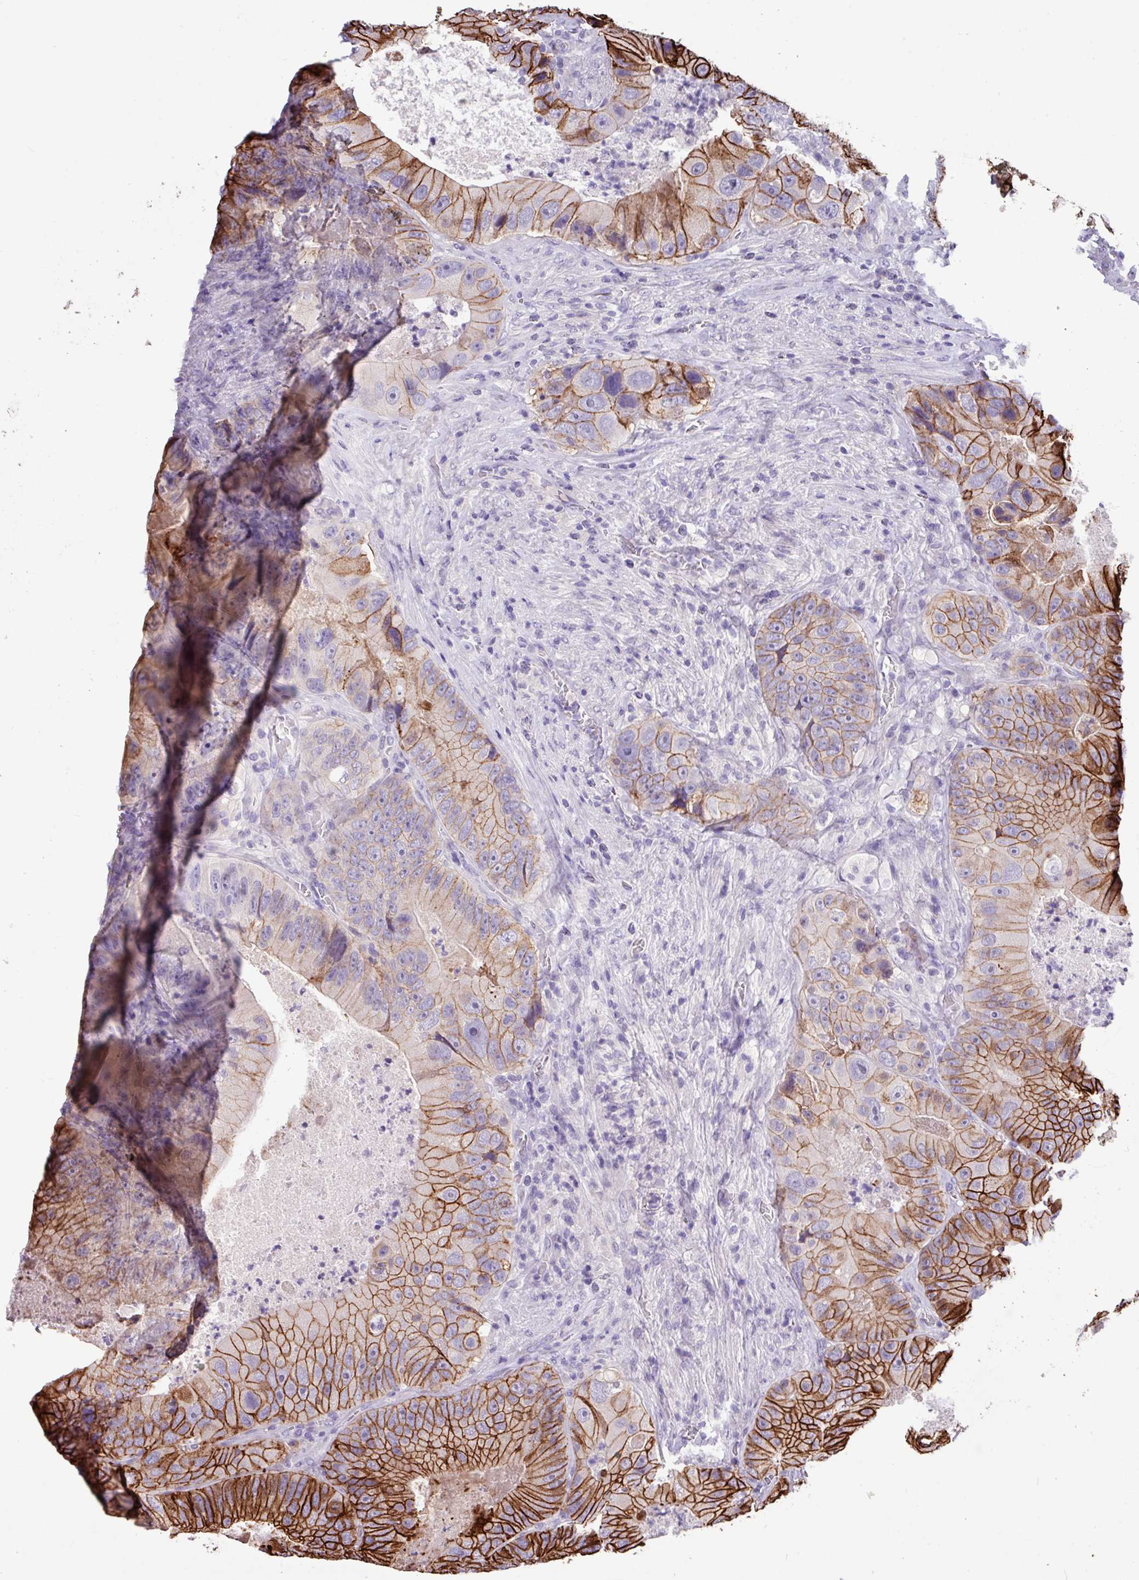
{"staining": {"intensity": "strong", "quantity": ">75%", "location": "cytoplasmic/membranous"}, "tissue": "colorectal cancer", "cell_type": "Tumor cells", "image_type": "cancer", "snomed": [{"axis": "morphology", "description": "Adenocarcinoma, NOS"}, {"axis": "topography", "description": "Colon"}], "caption": "This micrograph exhibits colorectal cancer (adenocarcinoma) stained with IHC to label a protein in brown. The cytoplasmic/membranous of tumor cells show strong positivity for the protein. Nuclei are counter-stained blue.", "gene": "EPCAM", "patient": {"sex": "female", "age": 86}}